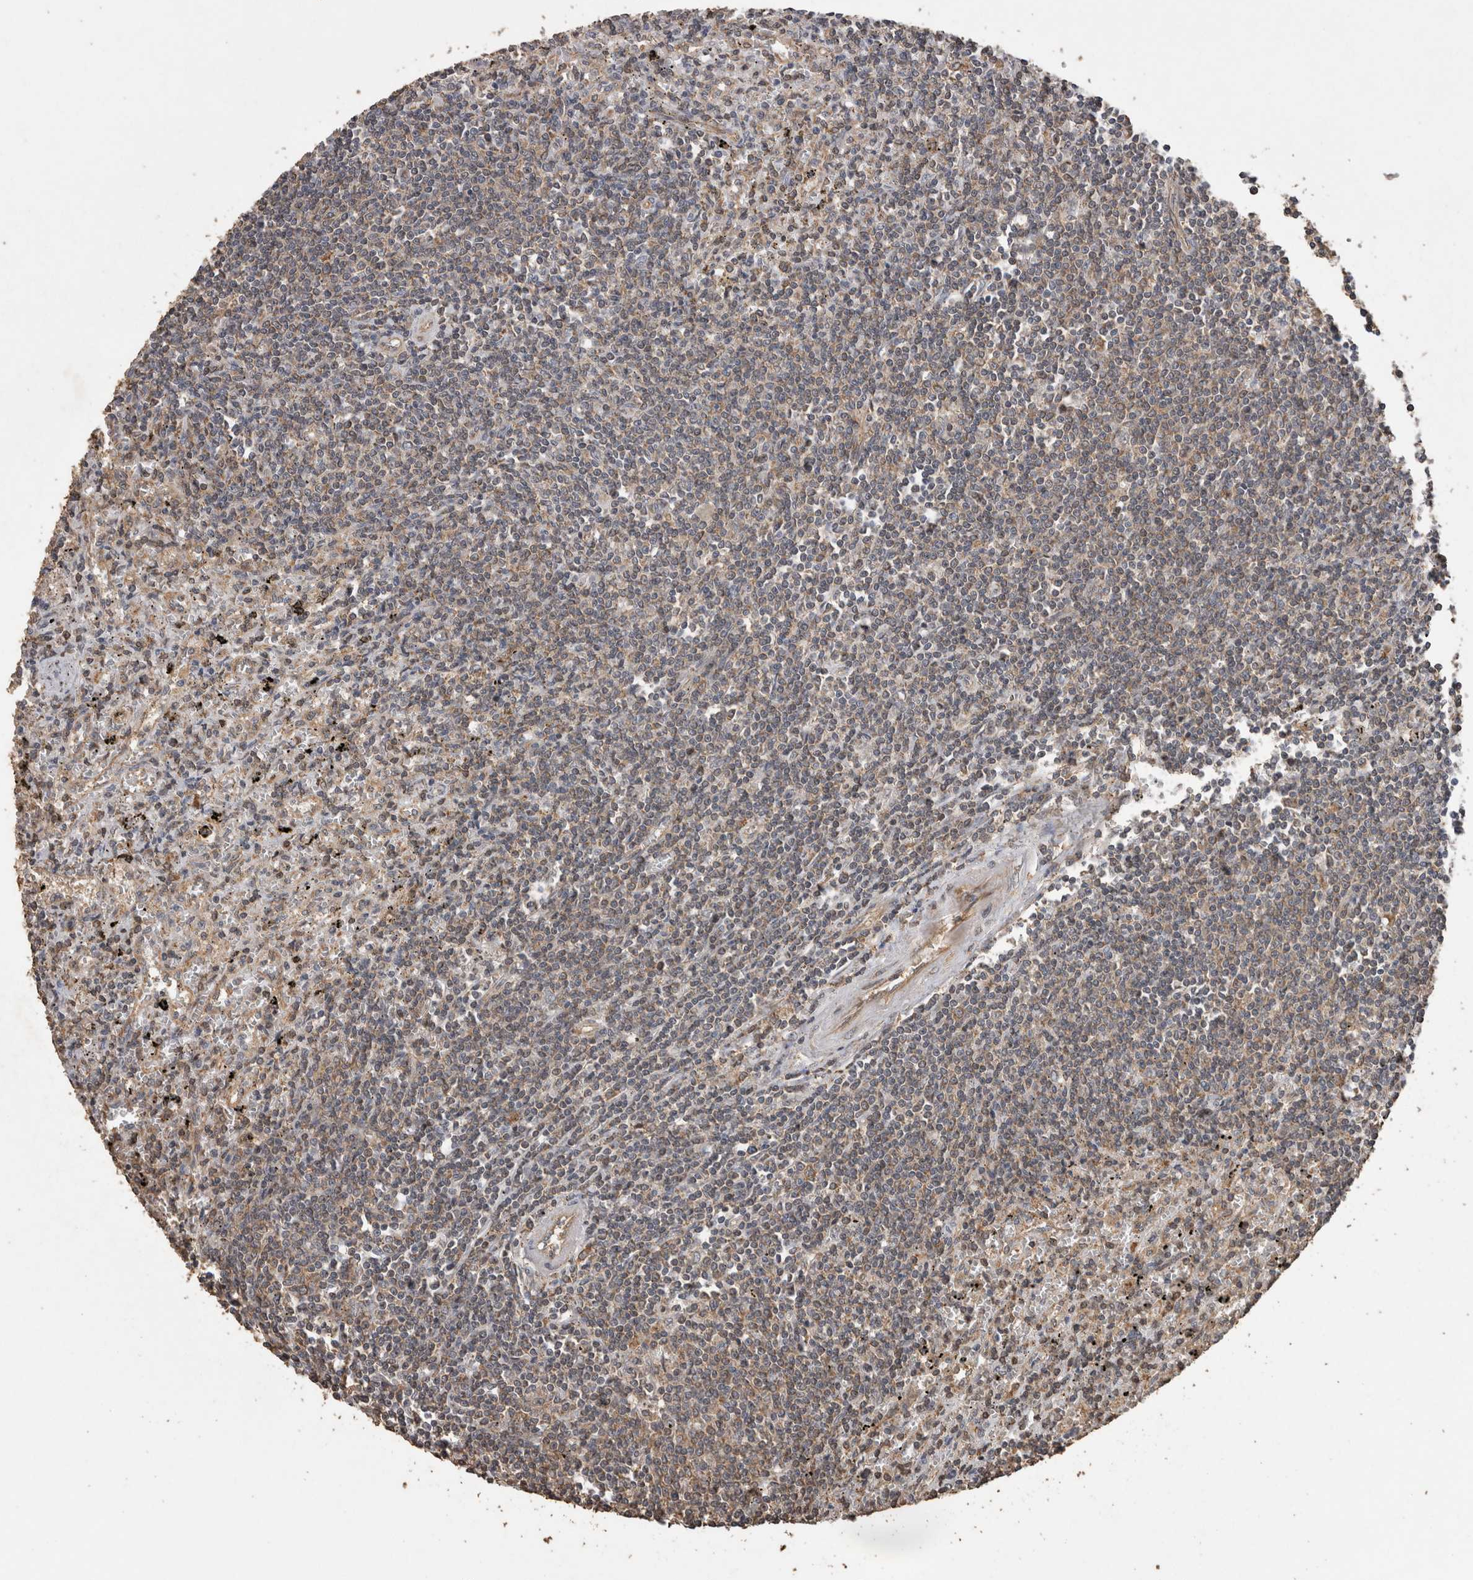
{"staining": {"intensity": "weak", "quantity": "25%-75%", "location": "cytoplasmic/membranous"}, "tissue": "lymphoma", "cell_type": "Tumor cells", "image_type": "cancer", "snomed": [{"axis": "morphology", "description": "Malignant lymphoma, non-Hodgkin's type, Low grade"}, {"axis": "topography", "description": "Spleen"}], "caption": "Immunohistochemical staining of human malignant lymphoma, non-Hodgkin's type (low-grade) shows low levels of weak cytoplasmic/membranous staining in about 25%-75% of tumor cells.", "gene": "PINK1", "patient": {"sex": "male", "age": 76}}